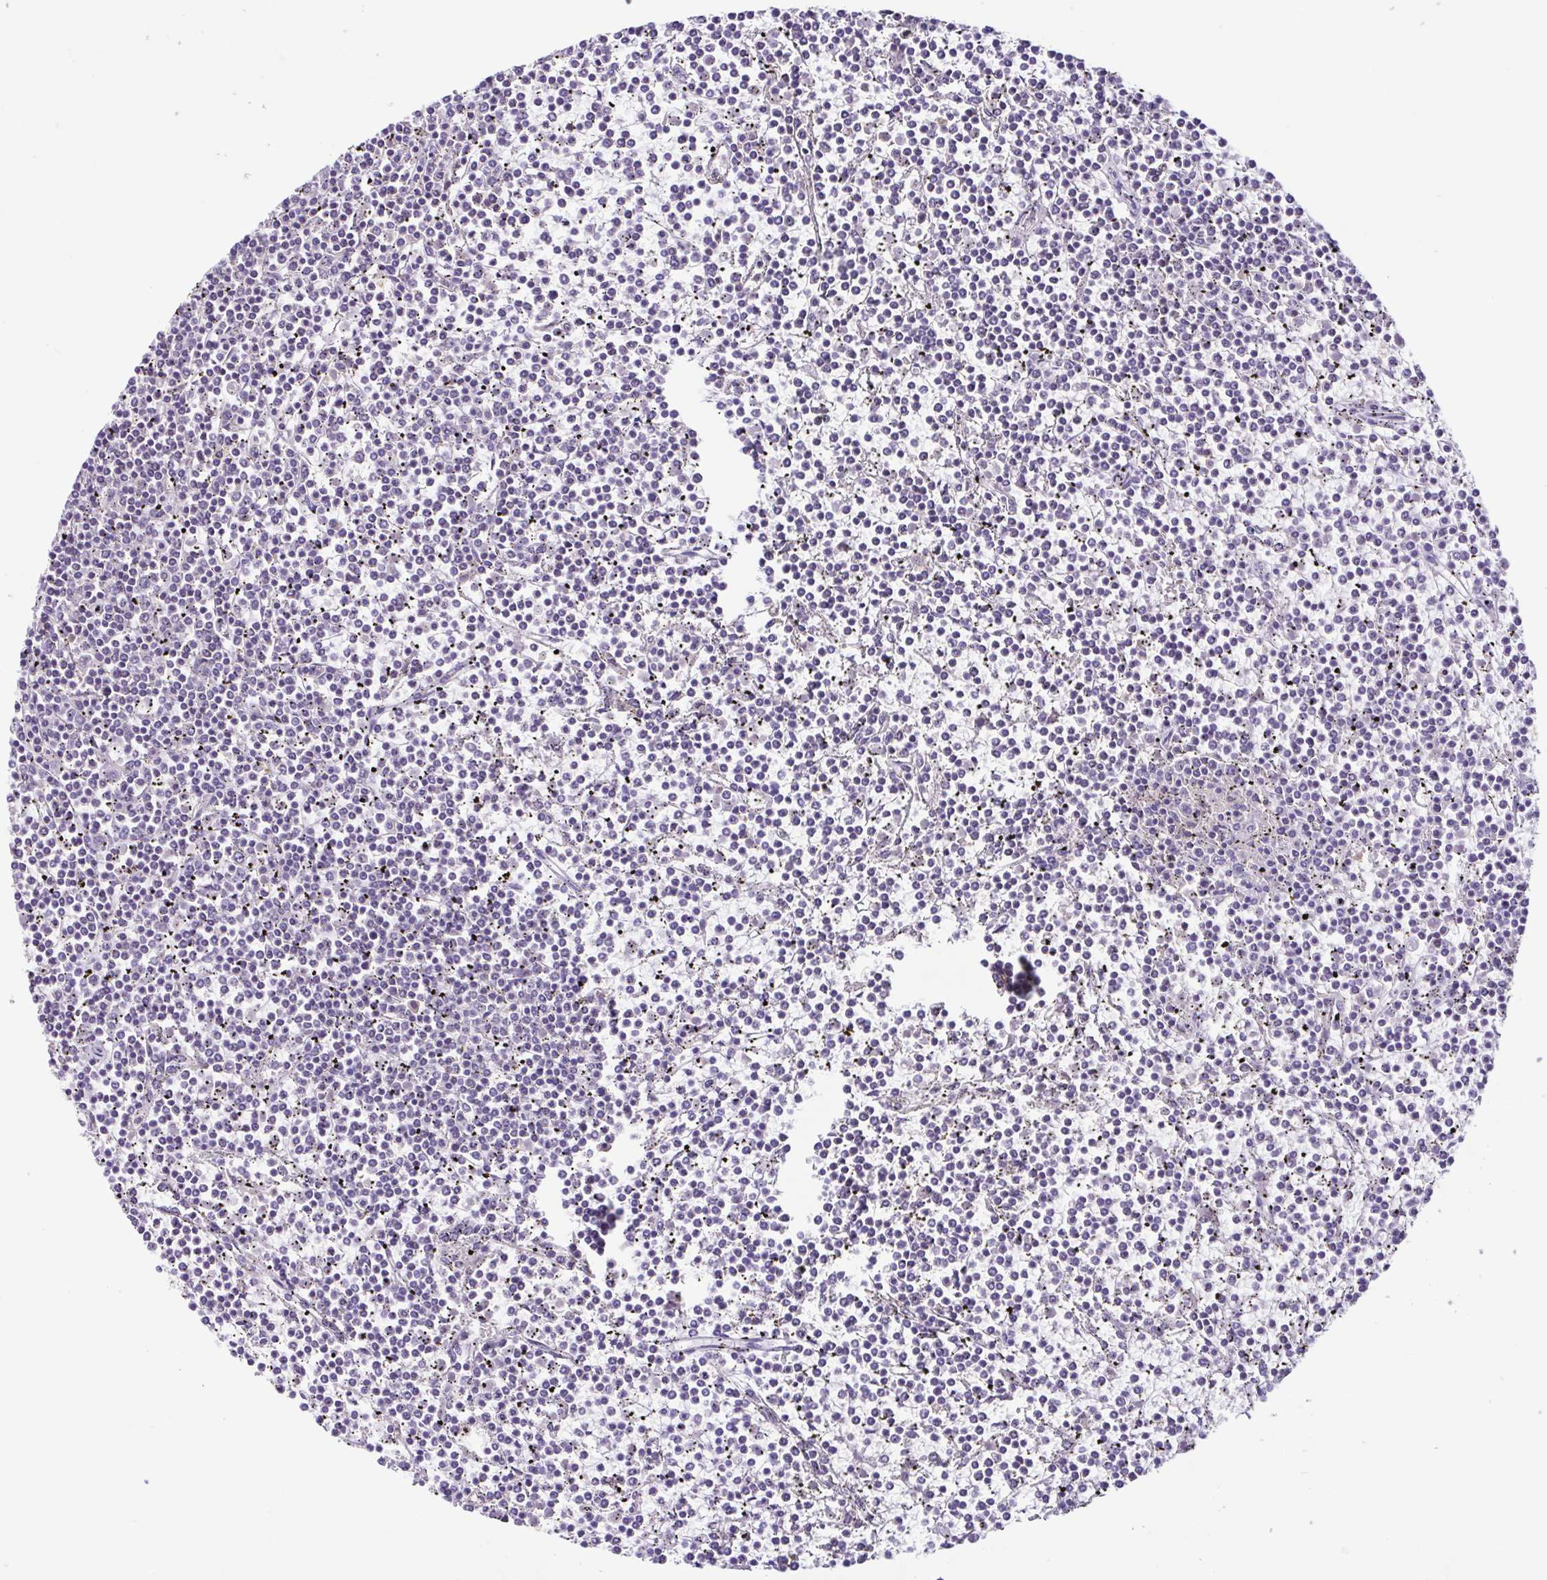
{"staining": {"intensity": "negative", "quantity": "none", "location": "none"}, "tissue": "lymphoma", "cell_type": "Tumor cells", "image_type": "cancer", "snomed": [{"axis": "morphology", "description": "Malignant lymphoma, non-Hodgkin's type, Low grade"}, {"axis": "topography", "description": "Spleen"}], "caption": "Immunohistochemical staining of human malignant lymphoma, non-Hodgkin's type (low-grade) displays no significant positivity in tumor cells. The staining is performed using DAB brown chromogen with nuclei counter-stained in using hematoxylin.", "gene": "ACTRT3", "patient": {"sex": "female", "age": 19}}